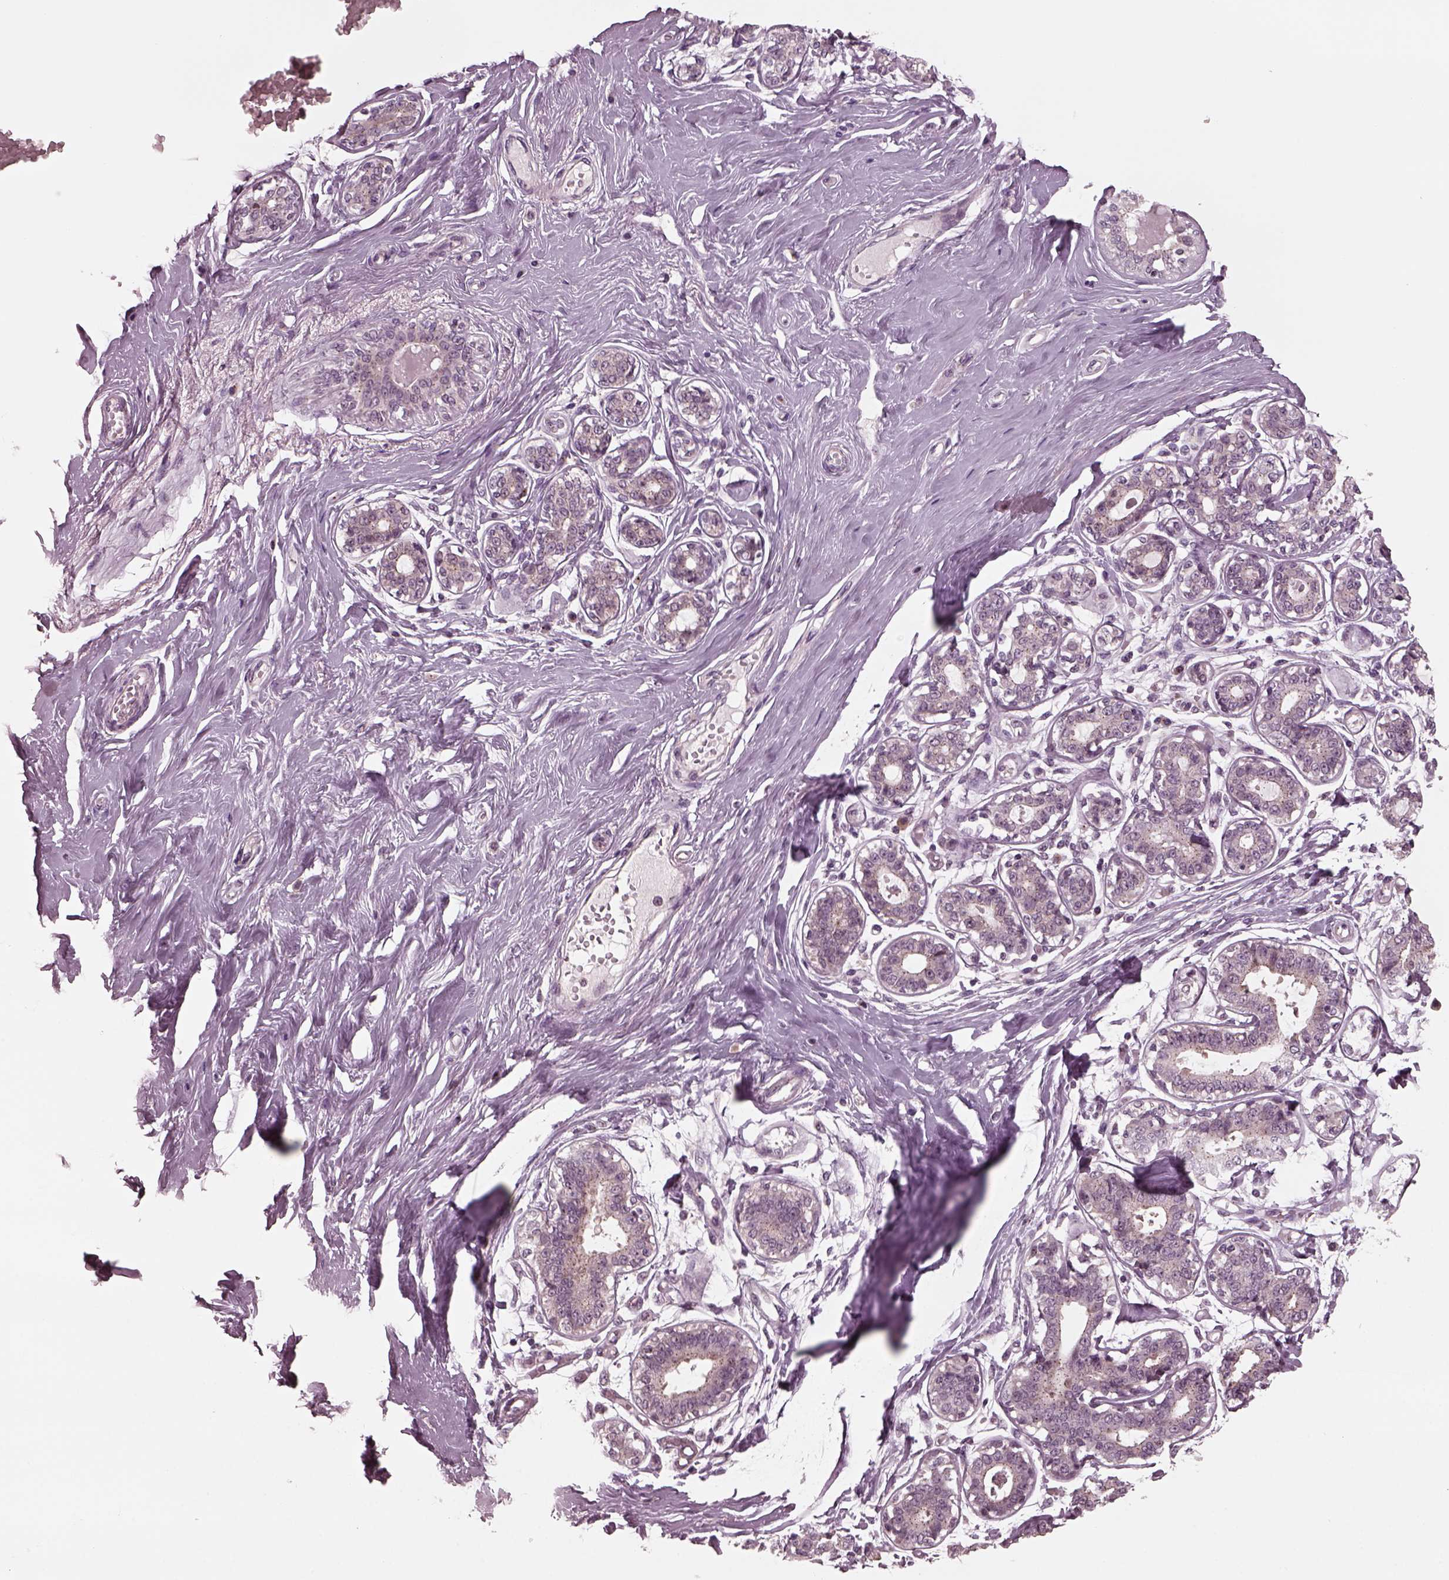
{"staining": {"intensity": "negative", "quantity": "none", "location": "none"}, "tissue": "breast", "cell_type": "Adipocytes", "image_type": "normal", "snomed": [{"axis": "morphology", "description": "Normal tissue, NOS"}, {"axis": "topography", "description": "Skin"}, {"axis": "topography", "description": "Breast"}], "caption": "Breast was stained to show a protein in brown. There is no significant staining in adipocytes. Nuclei are stained in blue.", "gene": "SAXO1", "patient": {"sex": "female", "age": 43}}